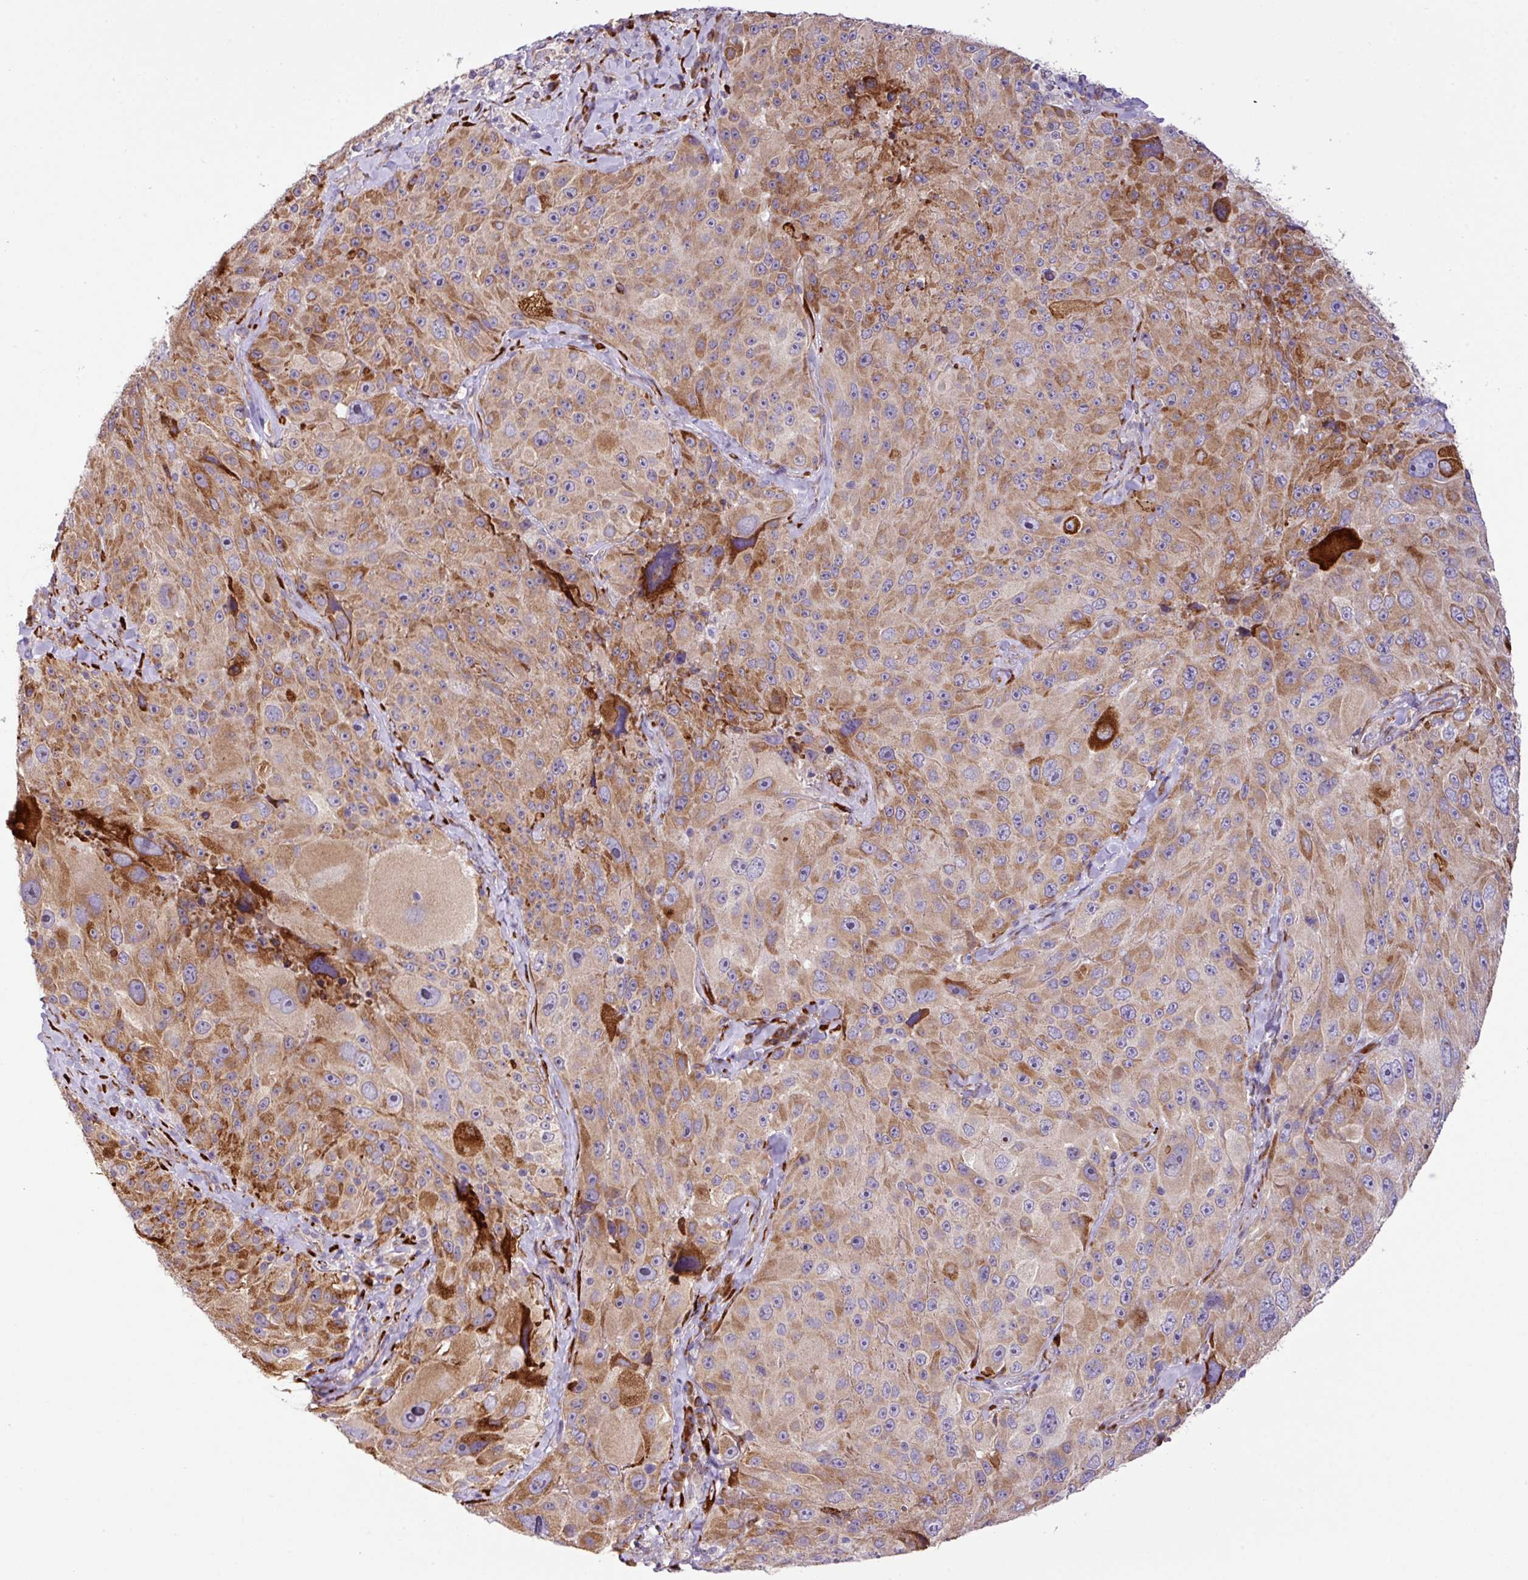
{"staining": {"intensity": "strong", "quantity": "25%-75%", "location": "cytoplasmic/membranous"}, "tissue": "melanoma", "cell_type": "Tumor cells", "image_type": "cancer", "snomed": [{"axis": "morphology", "description": "Malignant melanoma, Metastatic site"}, {"axis": "topography", "description": "Lymph node"}], "caption": "This is an image of IHC staining of malignant melanoma (metastatic site), which shows strong staining in the cytoplasmic/membranous of tumor cells.", "gene": "CFAP97", "patient": {"sex": "male", "age": 62}}